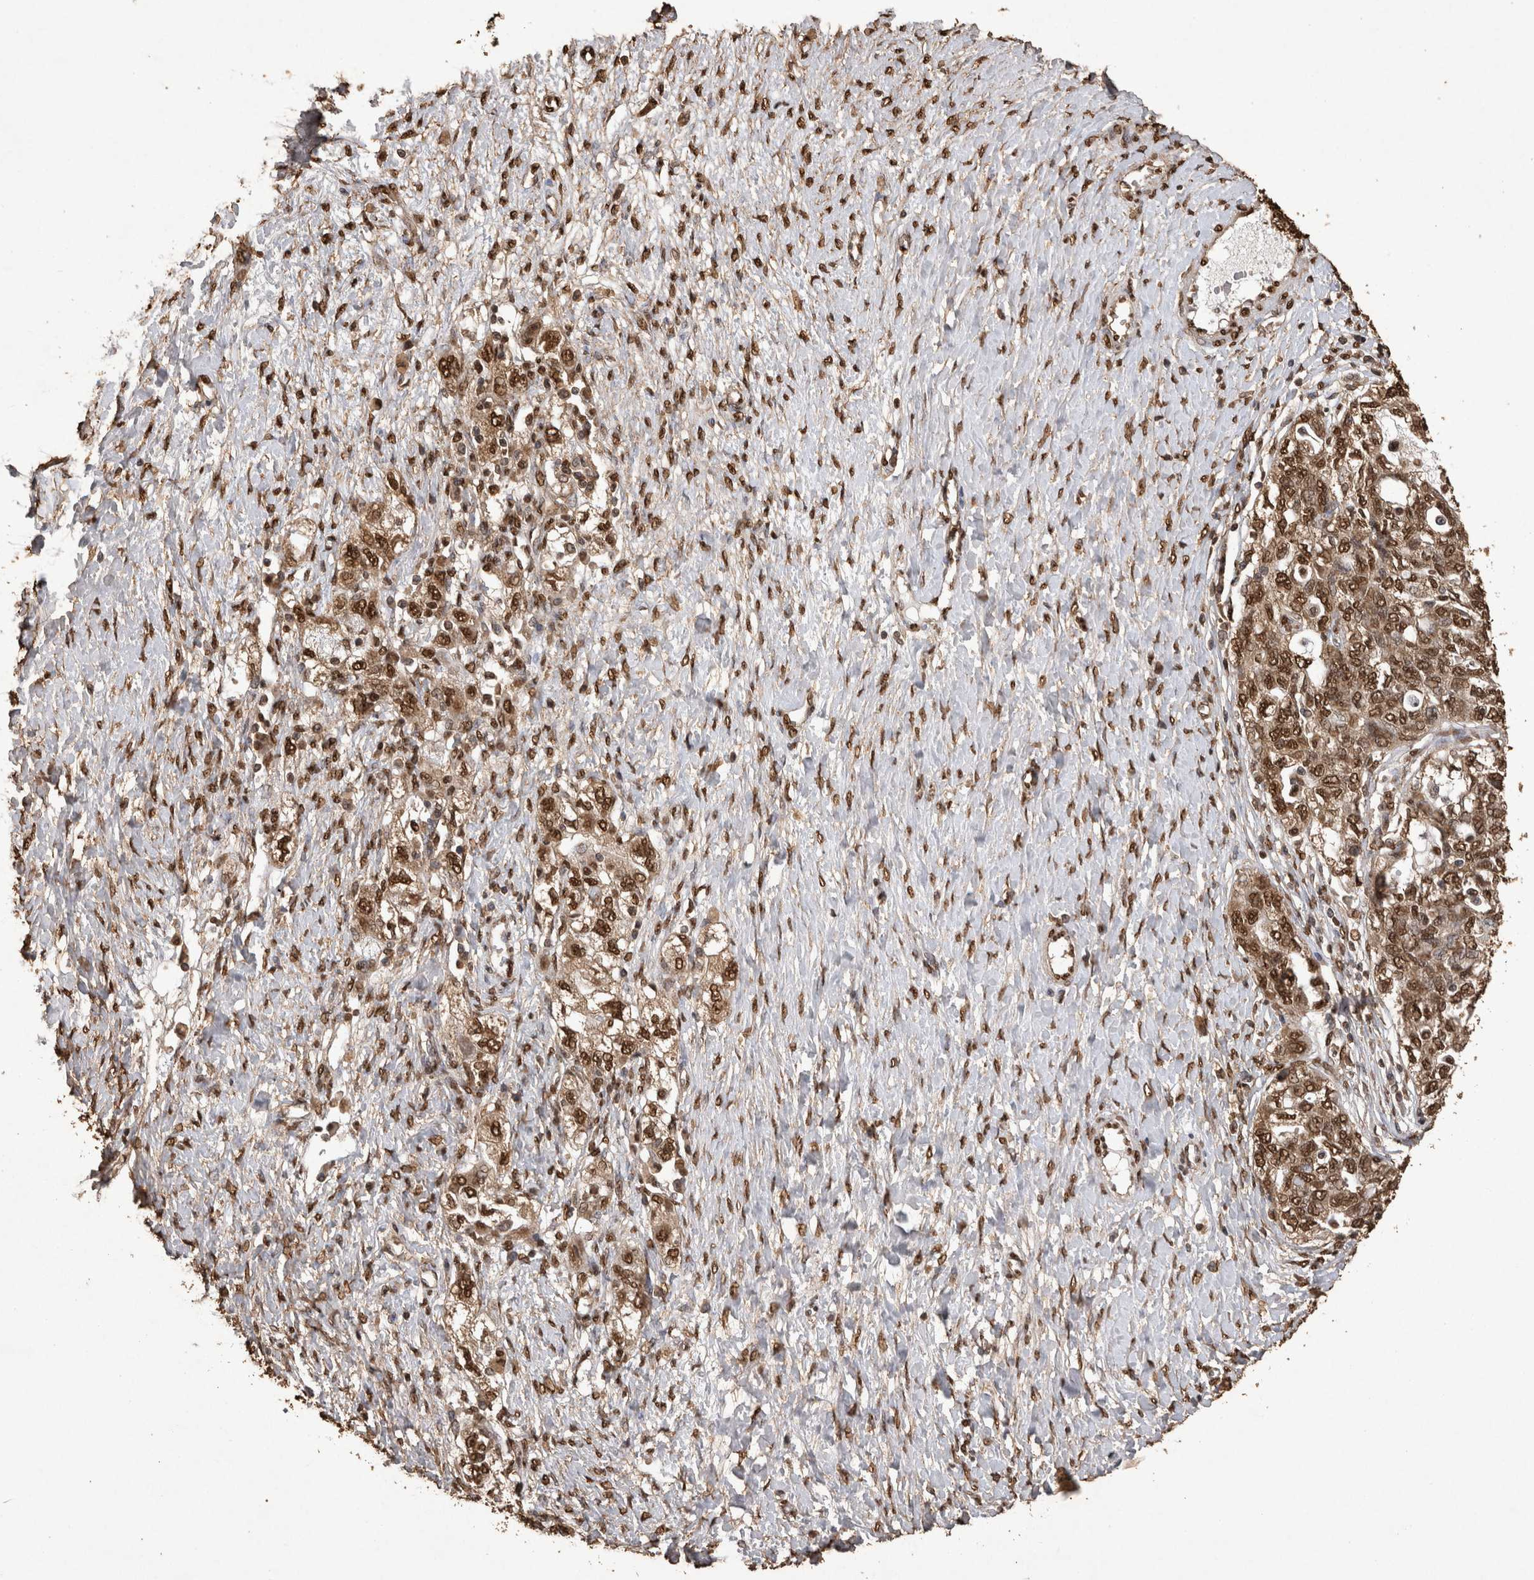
{"staining": {"intensity": "moderate", "quantity": ">75%", "location": "cytoplasmic/membranous,nuclear"}, "tissue": "ovarian cancer", "cell_type": "Tumor cells", "image_type": "cancer", "snomed": [{"axis": "morphology", "description": "Carcinoma, NOS"}, {"axis": "morphology", "description": "Cystadenocarcinoma, serous, NOS"}, {"axis": "topography", "description": "Ovary"}], "caption": "Protein analysis of serous cystadenocarcinoma (ovarian) tissue demonstrates moderate cytoplasmic/membranous and nuclear positivity in approximately >75% of tumor cells.", "gene": "OAS2", "patient": {"sex": "female", "age": 69}}